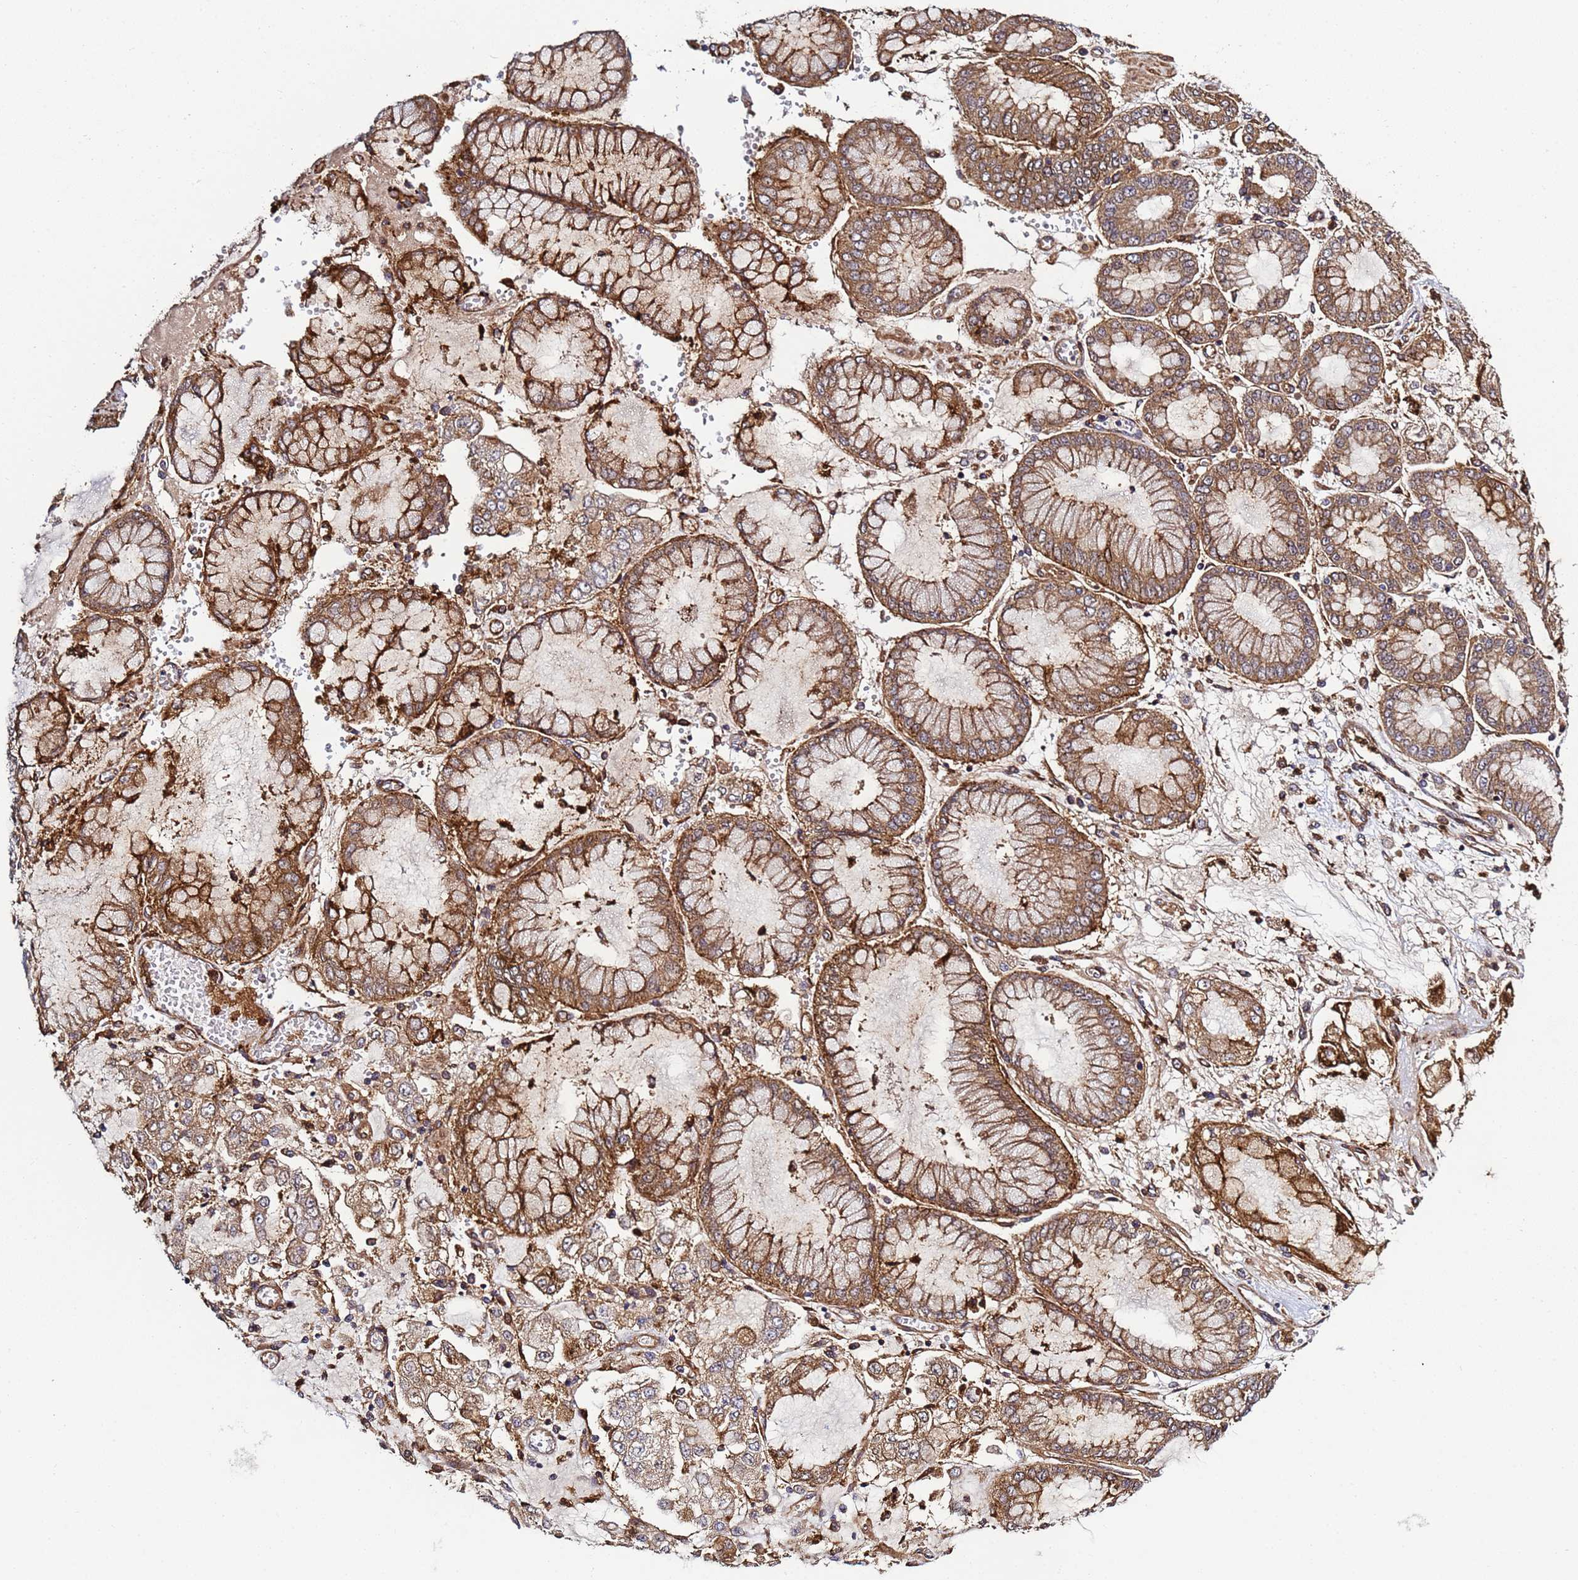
{"staining": {"intensity": "strong", "quantity": "25%-75%", "location": "cytoplasmic/membranous"}, "tissue": "stomach cancer", "cell_type": "Tumor cells", "image_type": "cancer", "snomed": [{"axis": "morphology", "description": "Adenocarcinoma, NOS"}, {"axis": "topography", "description": "Stomach"}], "caption": "Stomach cancer stained with IHC exhibits strong cytoplasmic/membranous expression in approximately 25%-75% of tumor cells.", "gene": "C8orf34", "patient": {"sex": "male", "age": 76}}